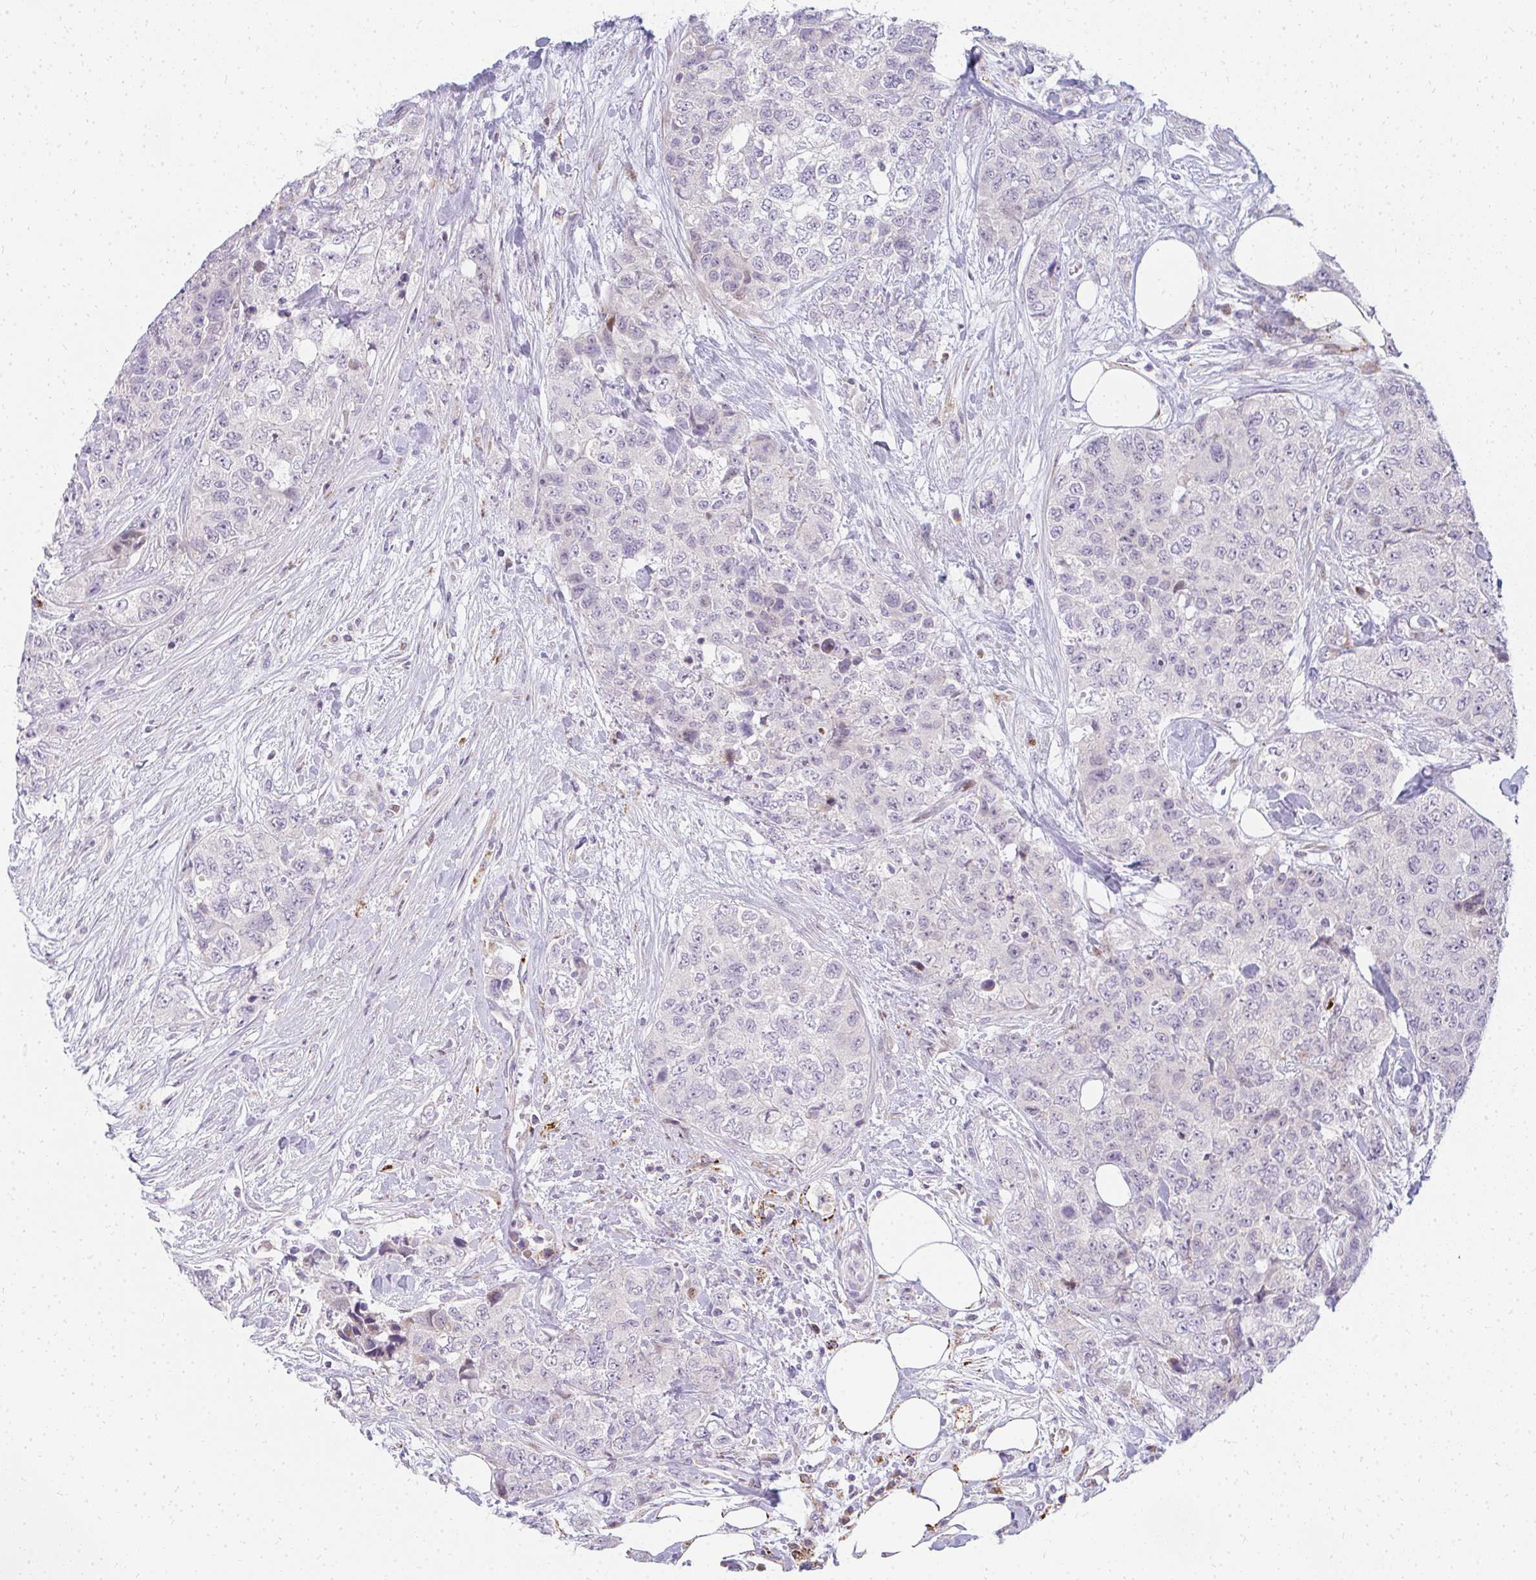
{"staining": {"intensity": "negative", "quantity": "none", "location": "none"}, "tissue": "urothelial cancer", "cell_type": "Tumor cells", "image_type": "cancer", "snomed": [{"axis": "morphology", "description": "Urothelial carcinoma, High grade"}, {"axis": "topography", "description": "Urinary bladder"}], "caption": "High magnification brightfield microscopy of high-grade urothelial carcinoma stained with DAB (3,3'-diaminobenzidine) (brown) and counterstained with hematoxylin (blue): tumor cells show no significant positivity. (Stains: DAB (3,3'-diaminobenzidine) IHC with hematoxylin counter stain, Microscopy: brightfield microscopy at high magnification).", "gene": "PLA2G5", "patient": {"sex": "female", "age": 78}}